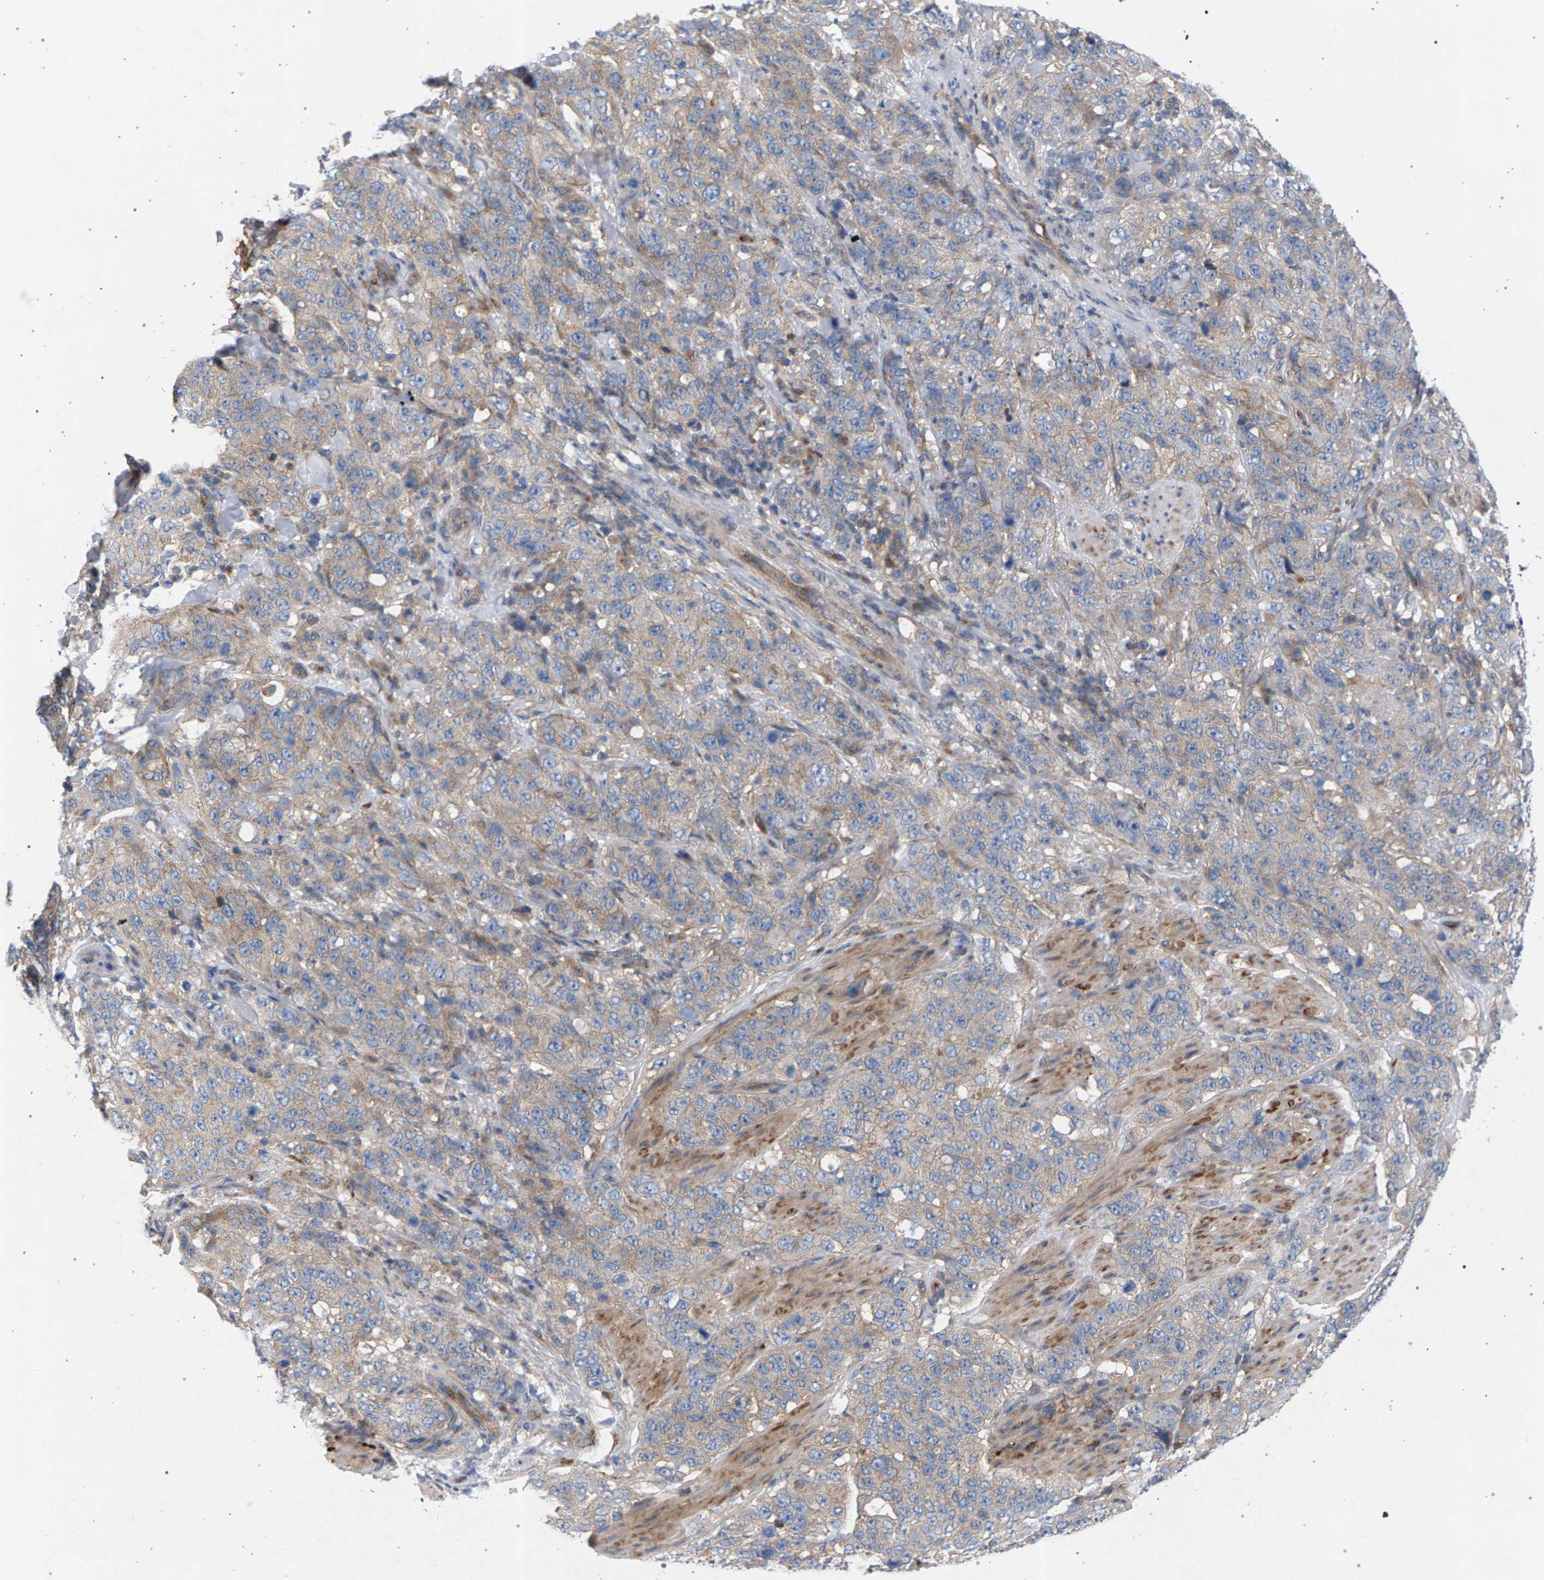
{"staining": {"intensity": "weak", "quantity": "<25%", "location": "cytoplasmic/membranous"}, "tissue": "stomach cancer", "cell_type": "Tumor cells", "image_type": "cancer", "snomed": [{"axis": "morphology", "description": "Adenocarcinoma, NOS"}, {"axis": "topography", "description": "Stomach"}], "caption": "Immunohistochemistry (IHC) of stomach cancer (adenocarcinoma) displays no positivity in tumor cells.", "gene": "MAMDC2", "patient": {"sex": "male", "age": 48}}